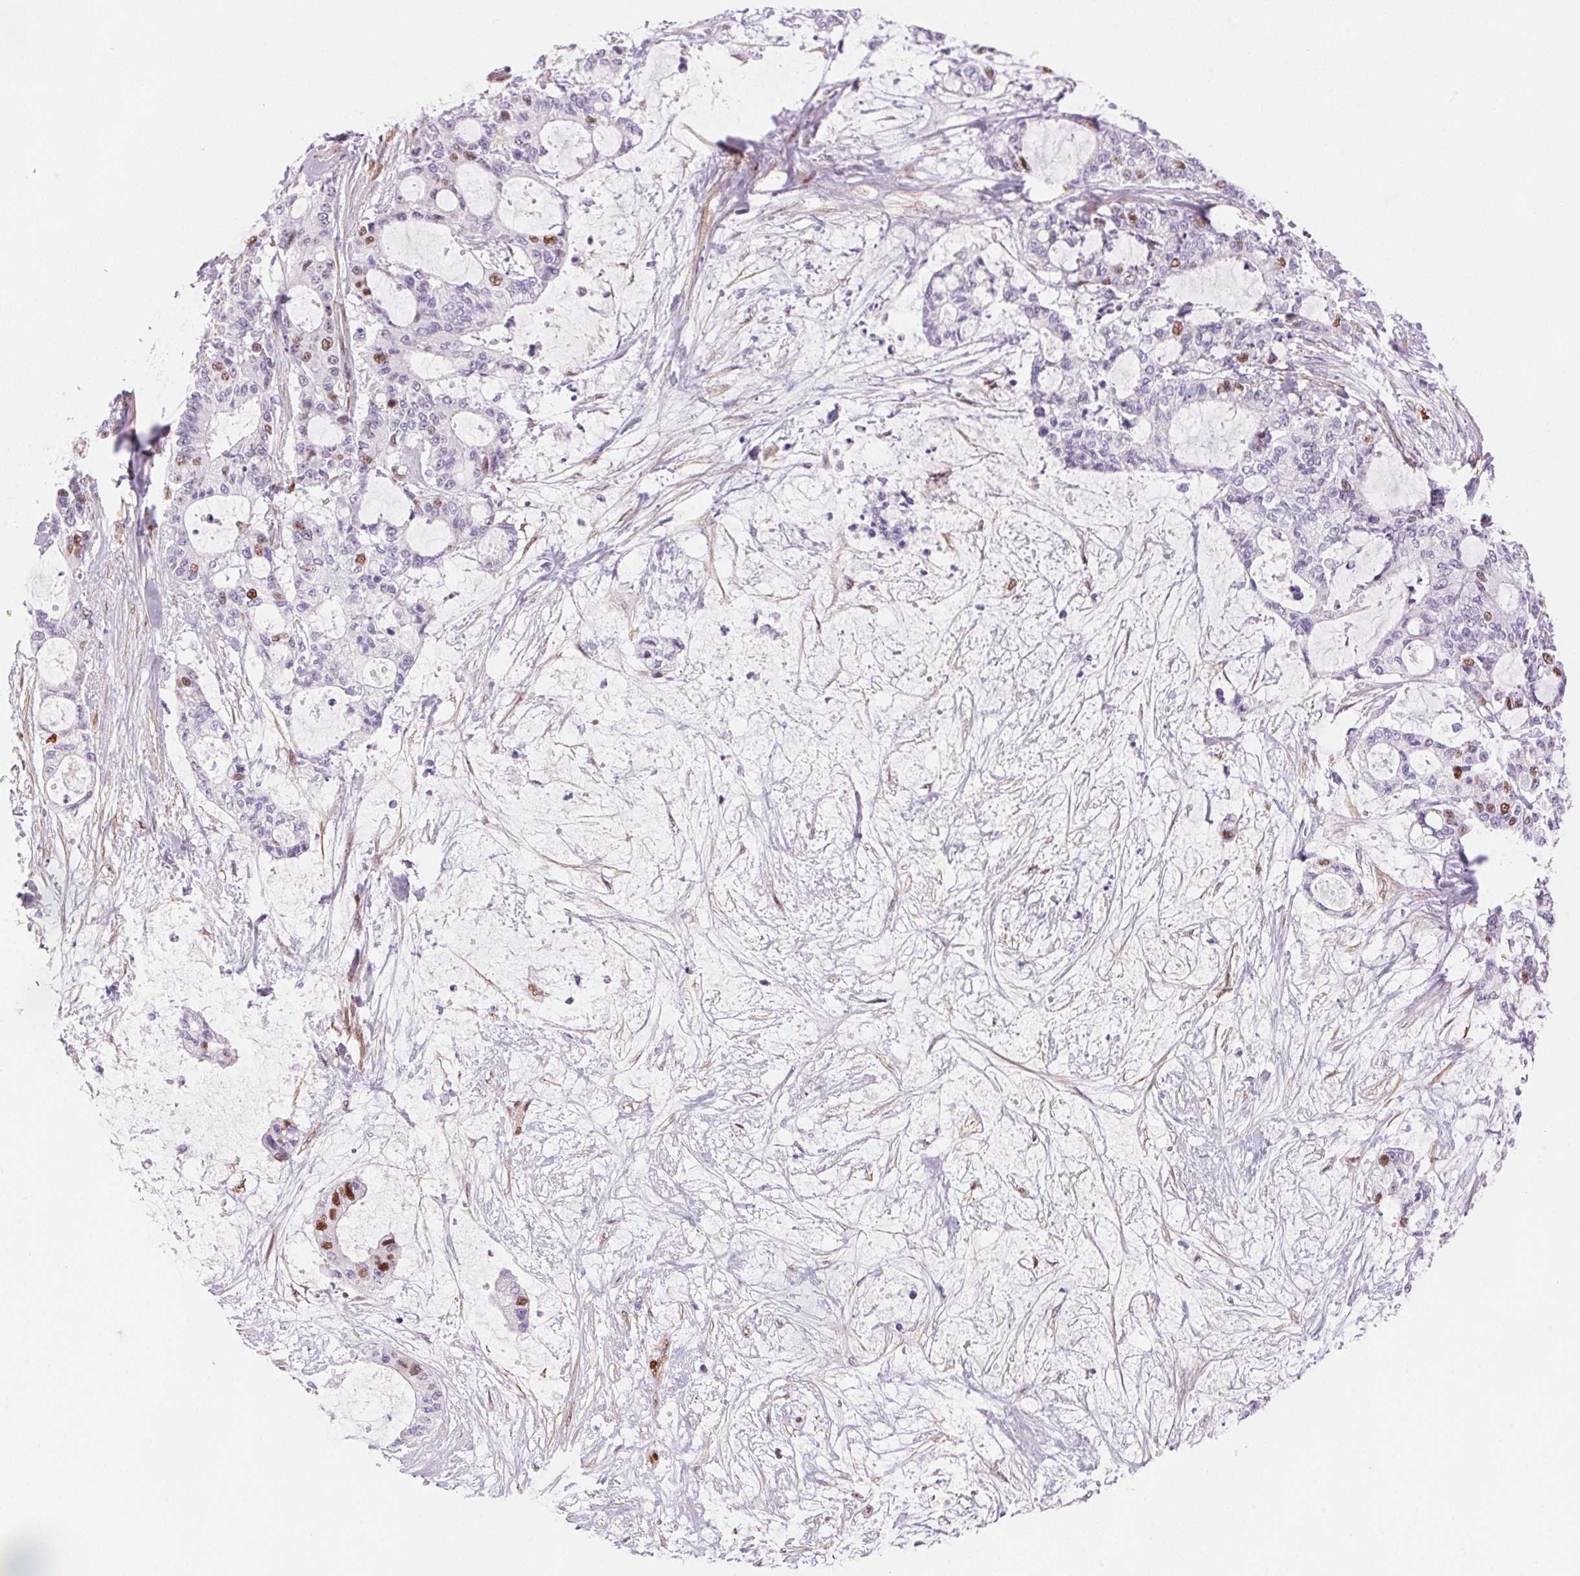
{"staining": {"intensity": "strong", "quantity": "<25%", "location": "nuclear"}, "tissue": "liver cancer", "cell_type": "Tumor cells", "image_type": "cancer", "snomed": [{"axis": "morphology", "description": "Normal tissue, NOS"}, {"axis": "morphology", "description": "Cholangiocarcinoma"}, {"axis": "topography", "description": "Liver"}, {"axis": "topography", "description": "Peripheral nerve tissue"}], "caption": "IHC micrograph of liver cancer (cholangiocarcinoma) stained for a protein (brown), which demonstrates medium levels of strong nuclear expression in approximately <25% of tumor cells.", "gene": "SMTN", "patient": {"sex": "female", "age": 73}}